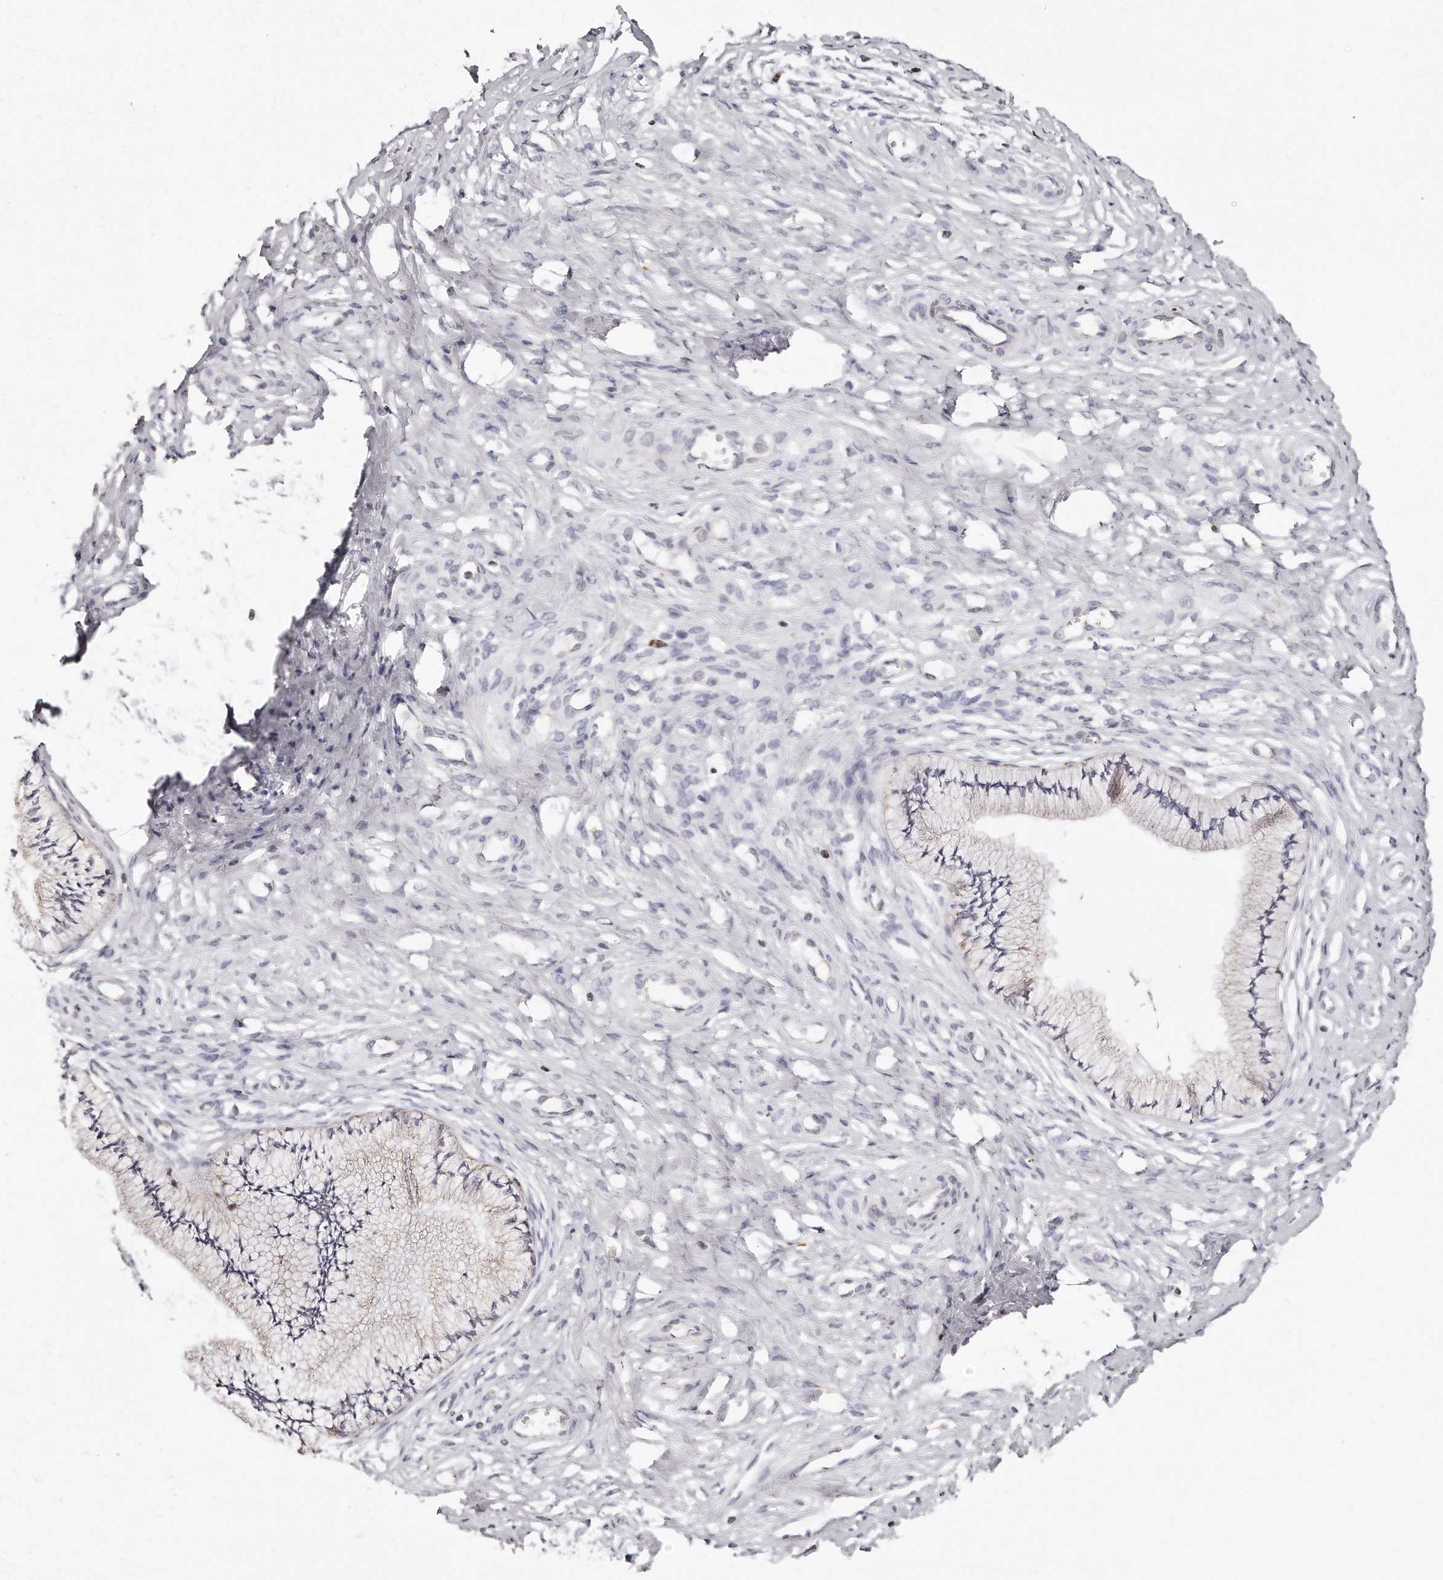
{"staining": {"intensity": "moderate", "quantity": ">75%", "location": "cytoplasmic/membranous"}, "tissue": "cervix", "cell_type": "Glandular cells", "image_type": "normal", "snomed": [{"axis": "morphology", "description": "Normal tissue, NOS"}, {"axis": "topography", "description": "Cervix"}], "caption": "DAB (3,3'-diaminobenzidine) immunohistochemical staining of normal human cervix demonstrates moderate cytoplasmic/membranous protein positivity in about >75% of glandular cells.", "gene": "RTKN", "patient": {"sex": "female", "age": 36}}